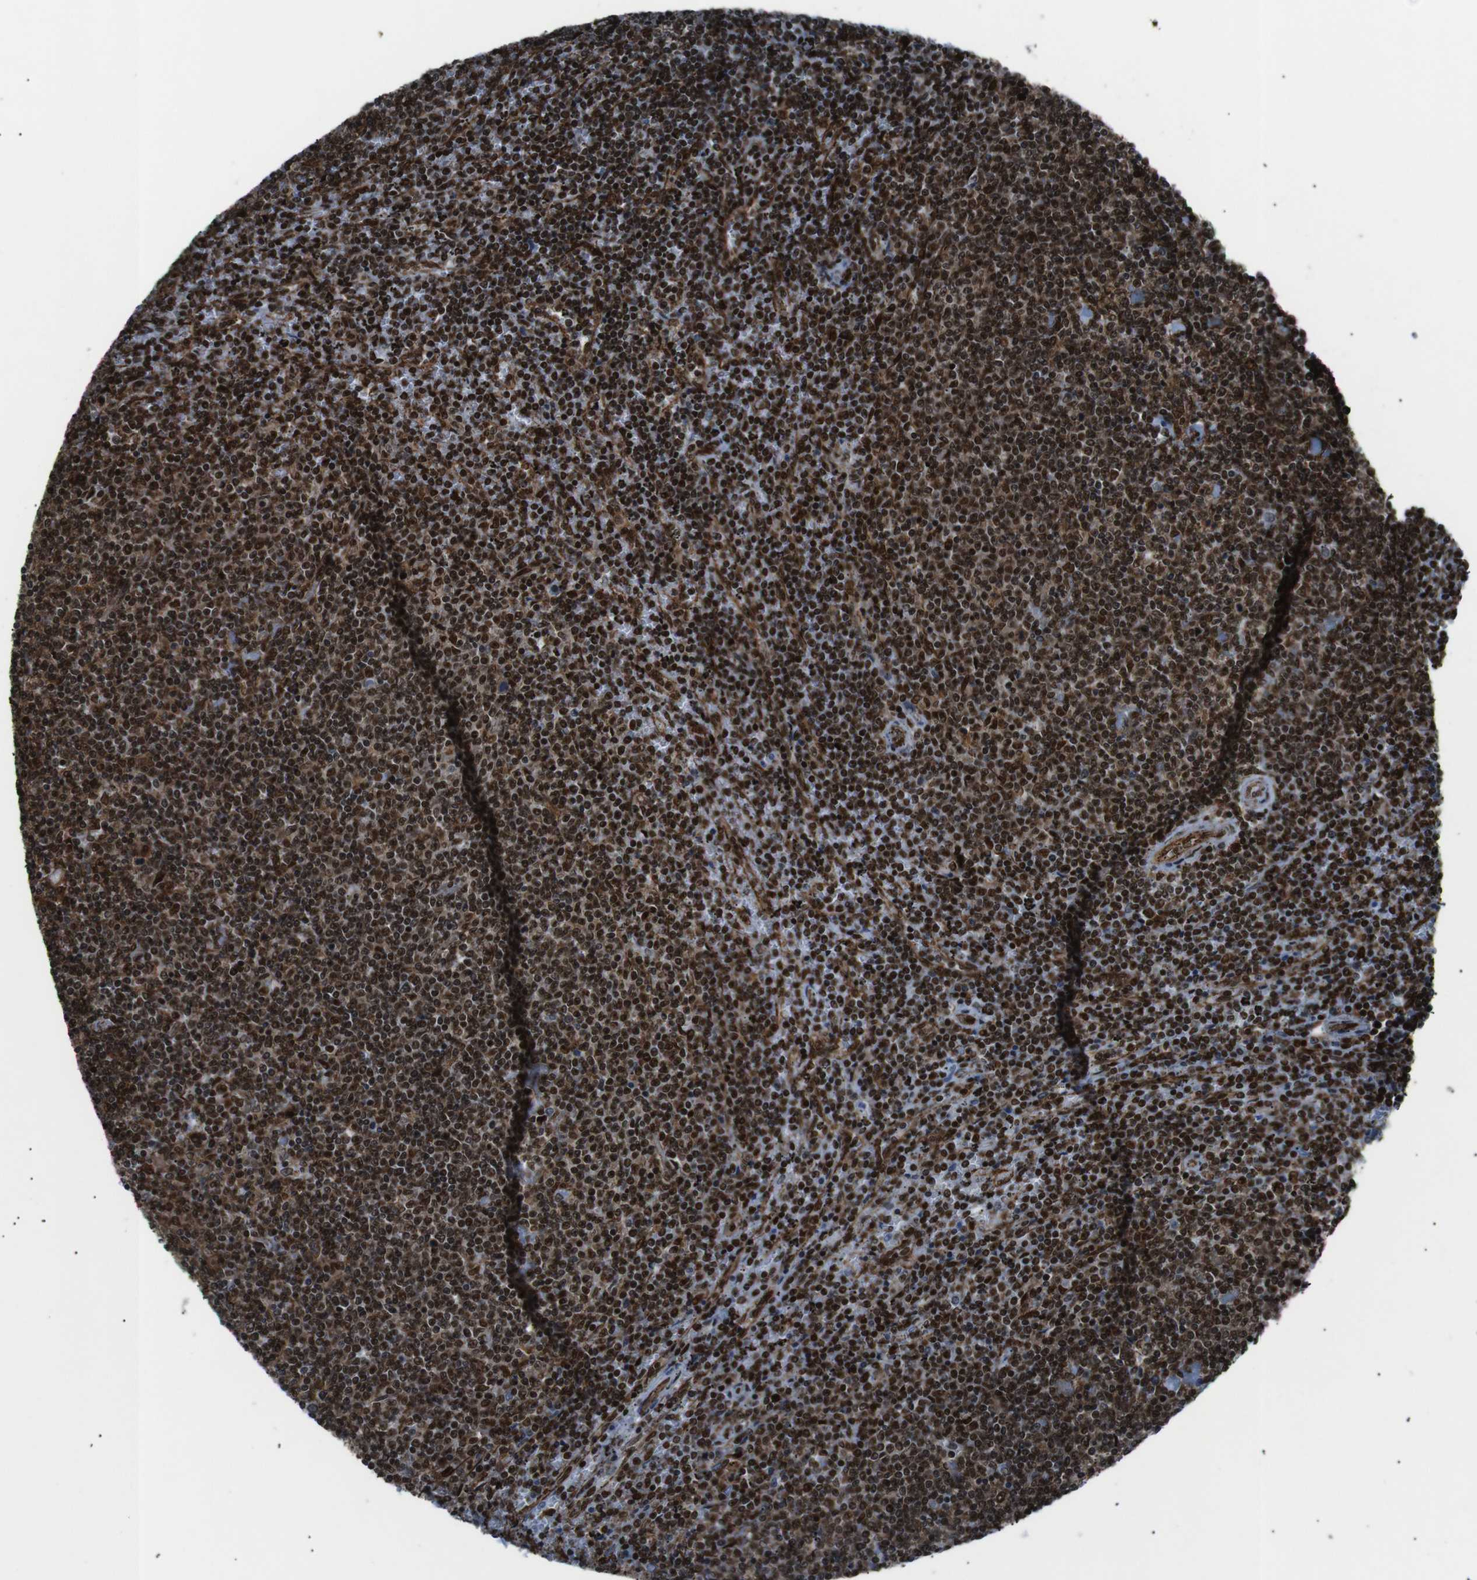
{"staining": {"intensity": "strong", "quantity": ">75%", "location": "cytoplasmic/membranous,nuclear"}, "tissue": "lymphoma", "cell_type": "Tumor cells", "image_type": "cancer", "snomed": [{"axis": "morphology", "description": "Malignant lymphoma, non-Hodgkin's type, Low grade"}, {"axis": "topography", "description": "Spleen"}], "caption": "Lymphoma stained with immunohistochemistry reveals strong cytoplasmic/membranous and nuclear expression in about >75% of tumor cells.", "gene": "HNRNPU", "patient": {"sex": "female", "age": 50}}